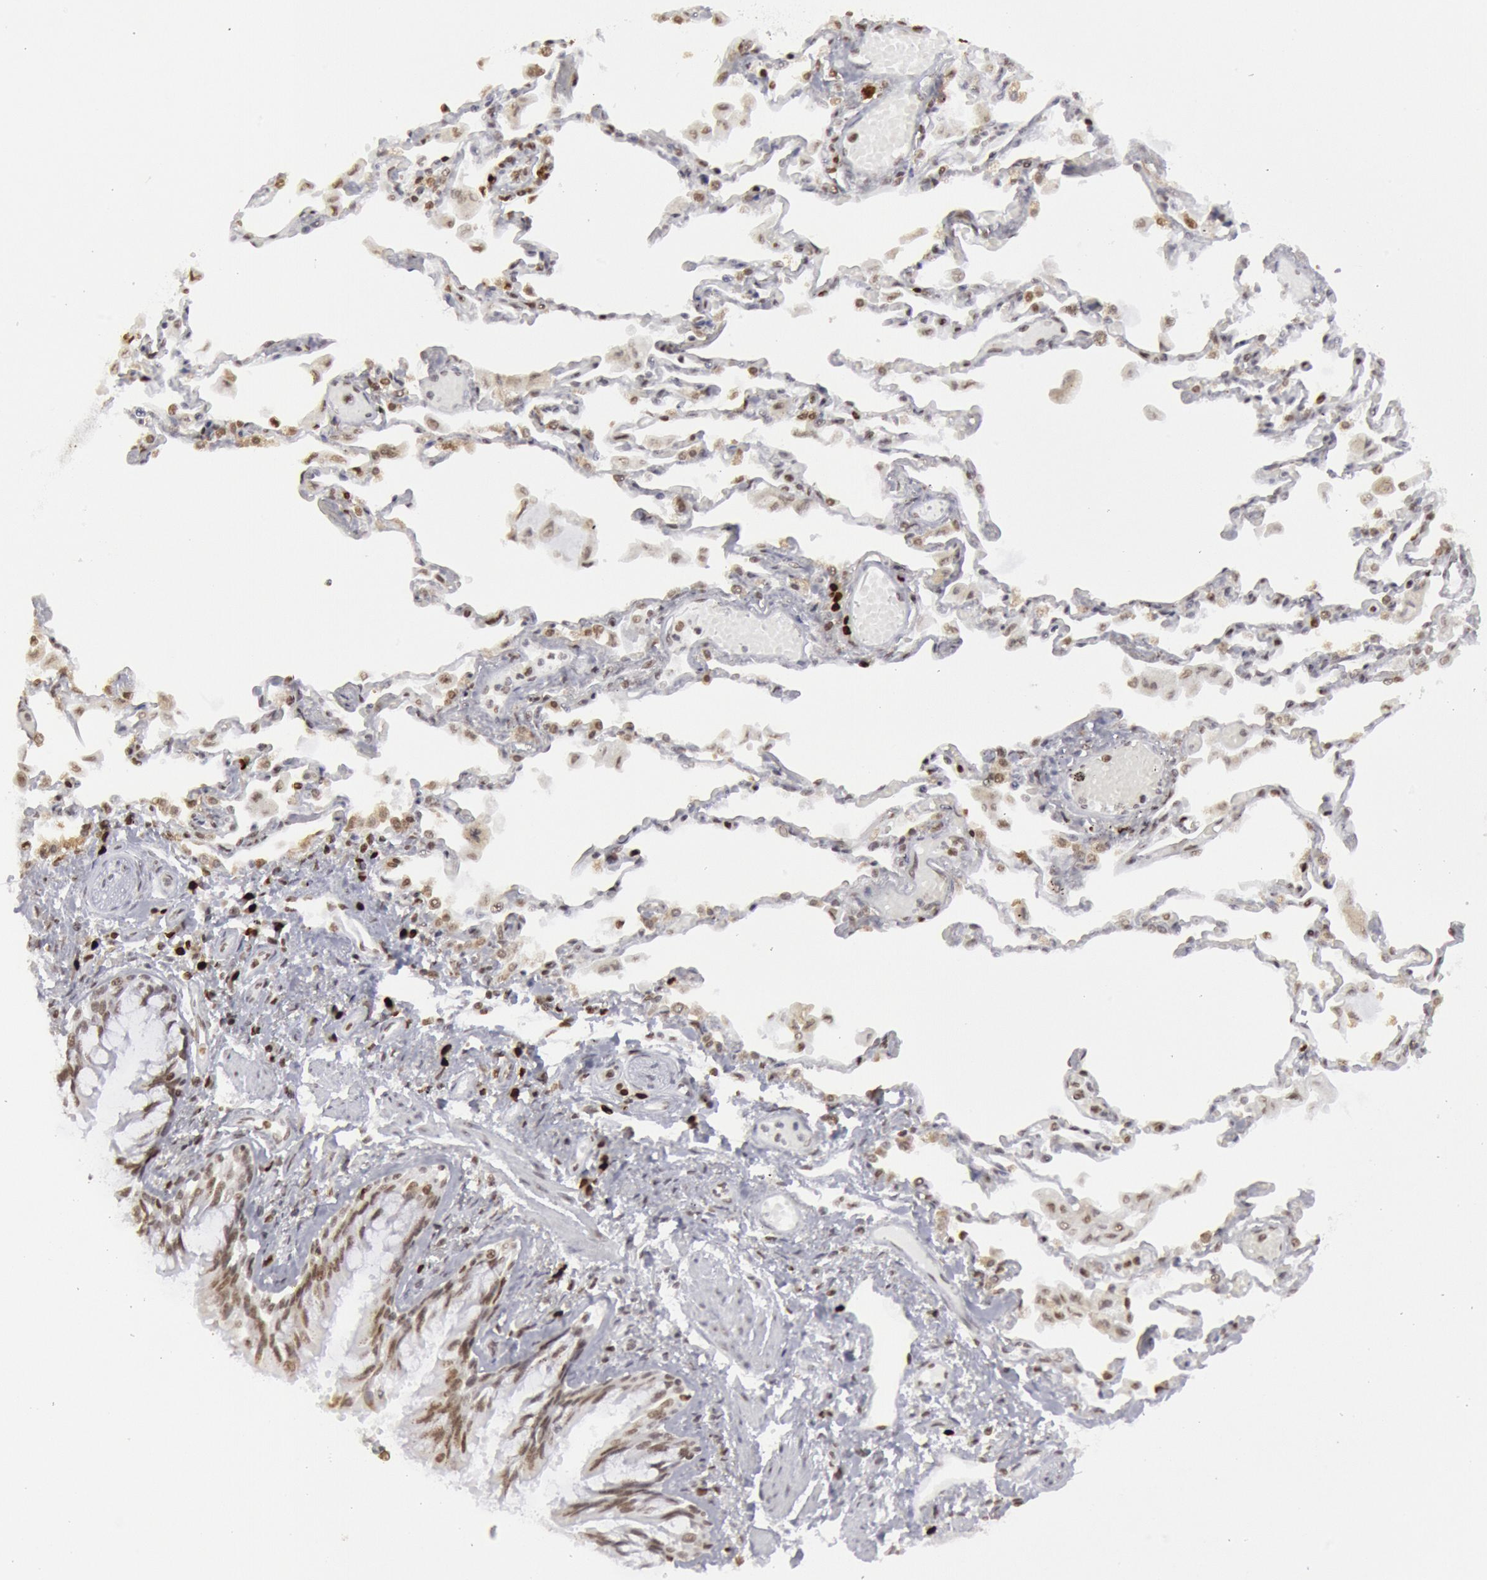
{"staining": {"intensity": "moderate", "quantity": ">75%", "location": "nuclear"}, "tissue": "adipose tissue", "cell_type": "Adipocytes", "image_type": "normal", "snomed": [{"axis": "morphology", "description": "Normal tissue, NOS"}, {"axis": "morphology", "description": "Adenocarcinoma, NOS"}, {"axis": "topography", "description": "Cartilage tissue"}, {"axis": "topography", "description": "Lung"}], "caption": "Immunohistochemistry (IHC) of normal human adipose tissue exhibits medium levels of moderate nuclear positivity in about >75% of adipocytes. The protein is shown in brown color, while the nuclei are stained blue.", "gene": "SUB1", "patient": {"sex": "female", "age": 67}}